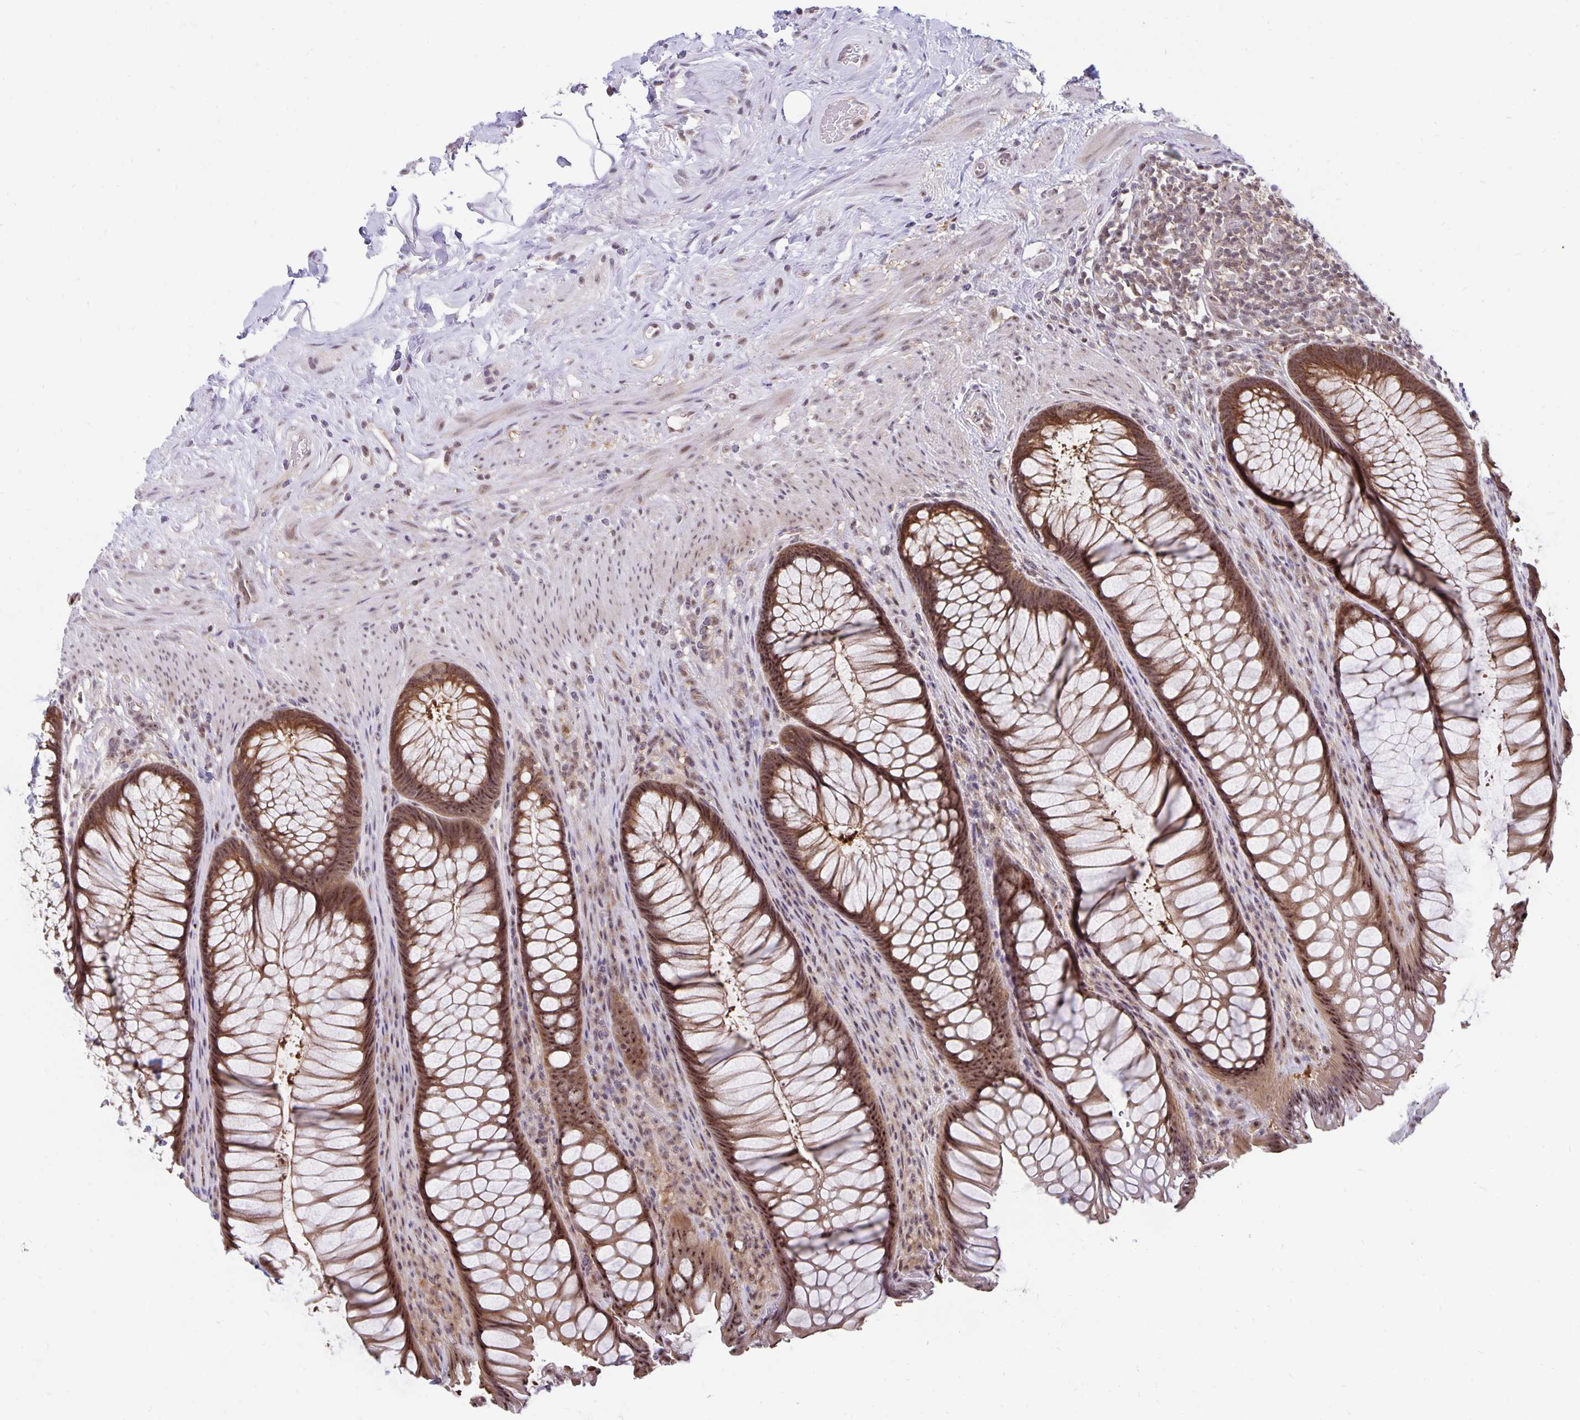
{"staining": {"intensity": "moderate", "quantity": ">75%", "location": "cytoplasmic/membranous,nuclear"}, "tissue": "rectum", "cell_type": "Glandular cells", "image_type": "normal", "snomed": [{"axis": "morphology", "description": "Normal tissue, NOS"}, {"axis": "topography", "description": "Smooth muscle"}, {"axis": "topography", "description": "Rectum"}], "caption": "A high-resolution photomicrograph shows immunohistochemistry staining of normal rectum, which demonstrates moderate cytoplasmic/membranous,nuclear staining in approximately >75% of glandular cells.", "gene": "EXOC6B", "patient": {"sex": "male", "age": 53}}